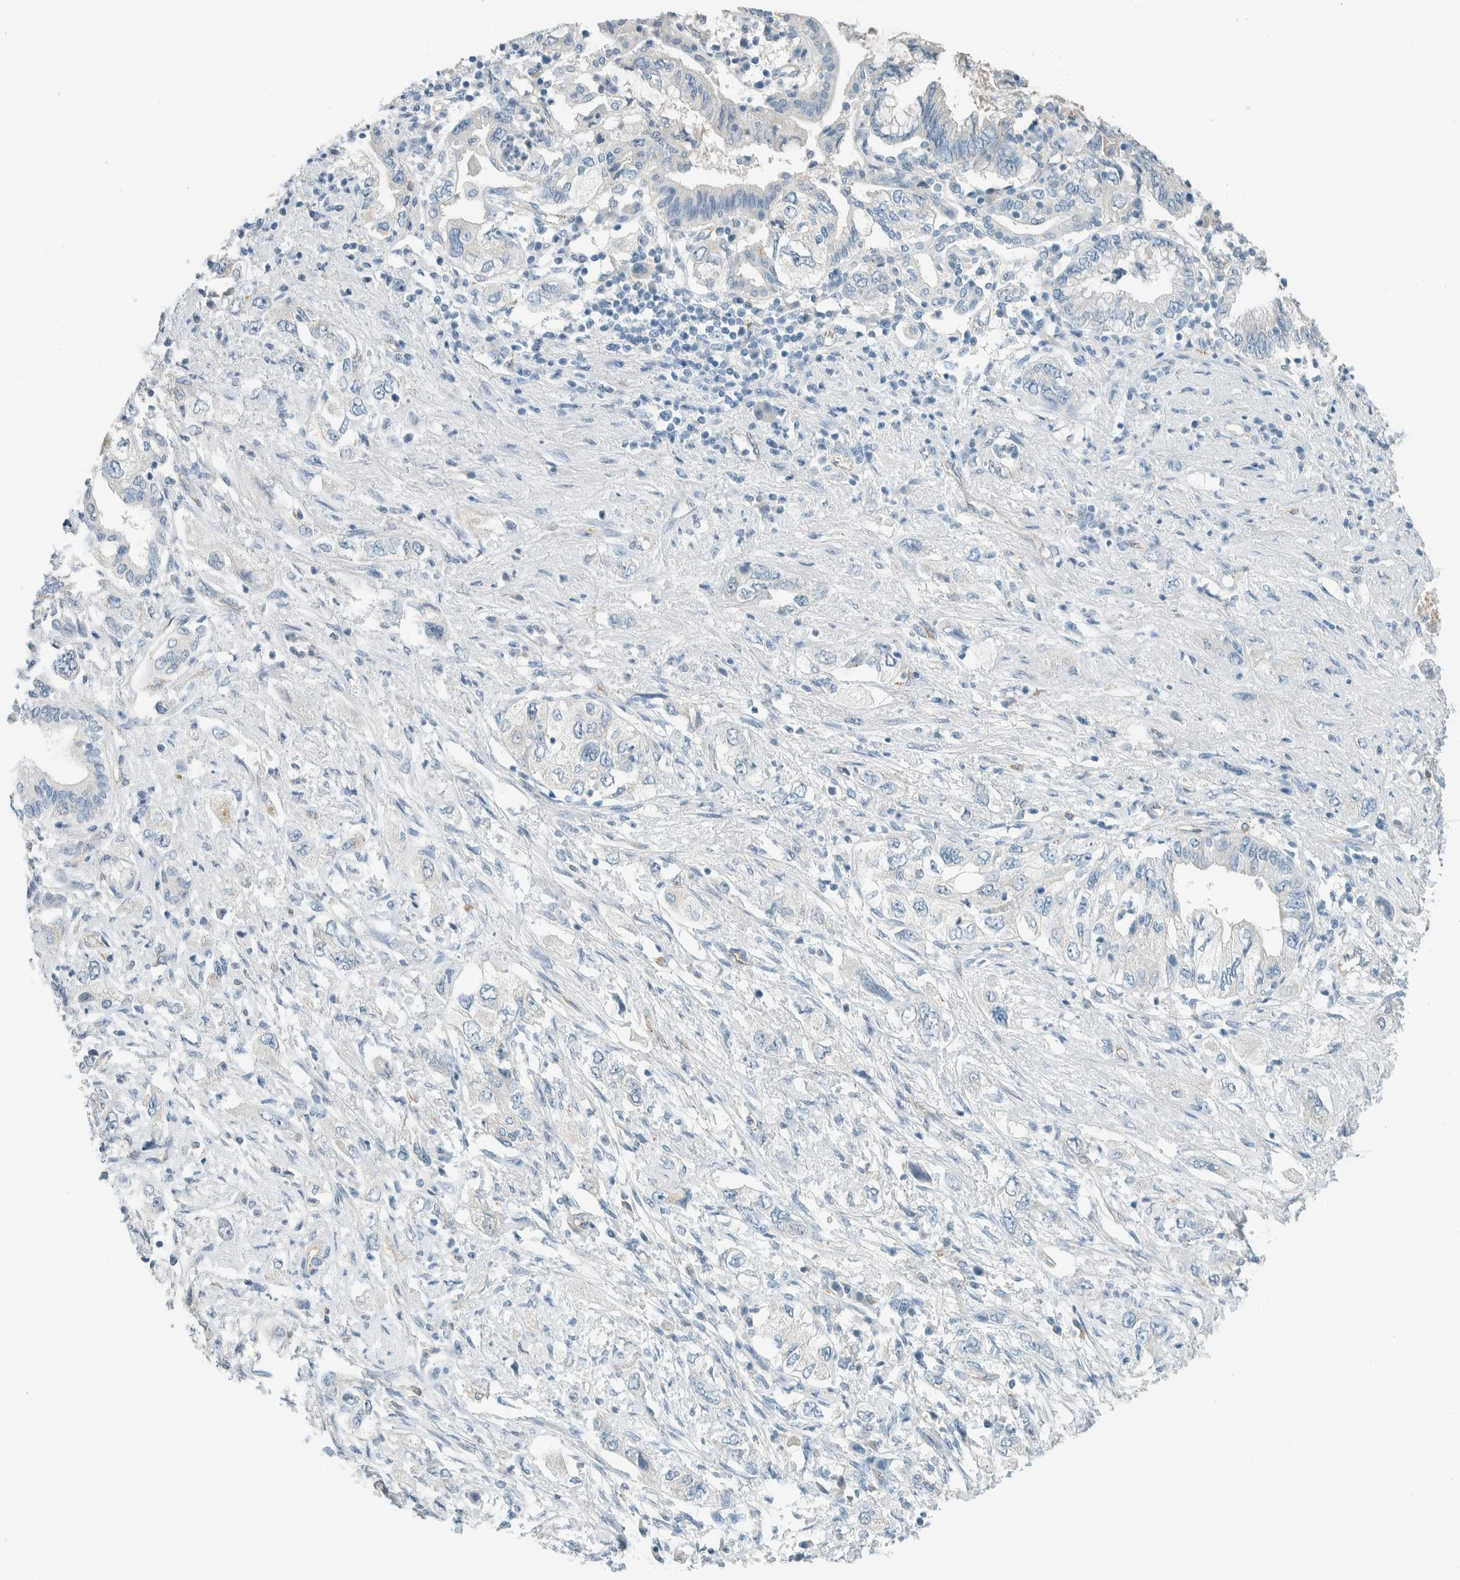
{"staining": {"intensity": "negative", "quantity": "none", "location": "none"}, "tissue": "pancreatic cancer", "cell_type": "Tumor cells", "image_type": "cancer", "snomed": [{"axis": "morphology", "description": "Adenocarcinoma, NOS"}, {"axis": "topography", "description": "Pancreas"}], "caption": "Micrograph shows no protein expression in tumor cells of adenocarcinoma (pancreatic) tissue. (DAB (3,3'-diaminobenzidine) immunohistochemistry (IHC), high magnification).", "gene": "SLFN12", "patient": {"sex": "female", "age": 73}}